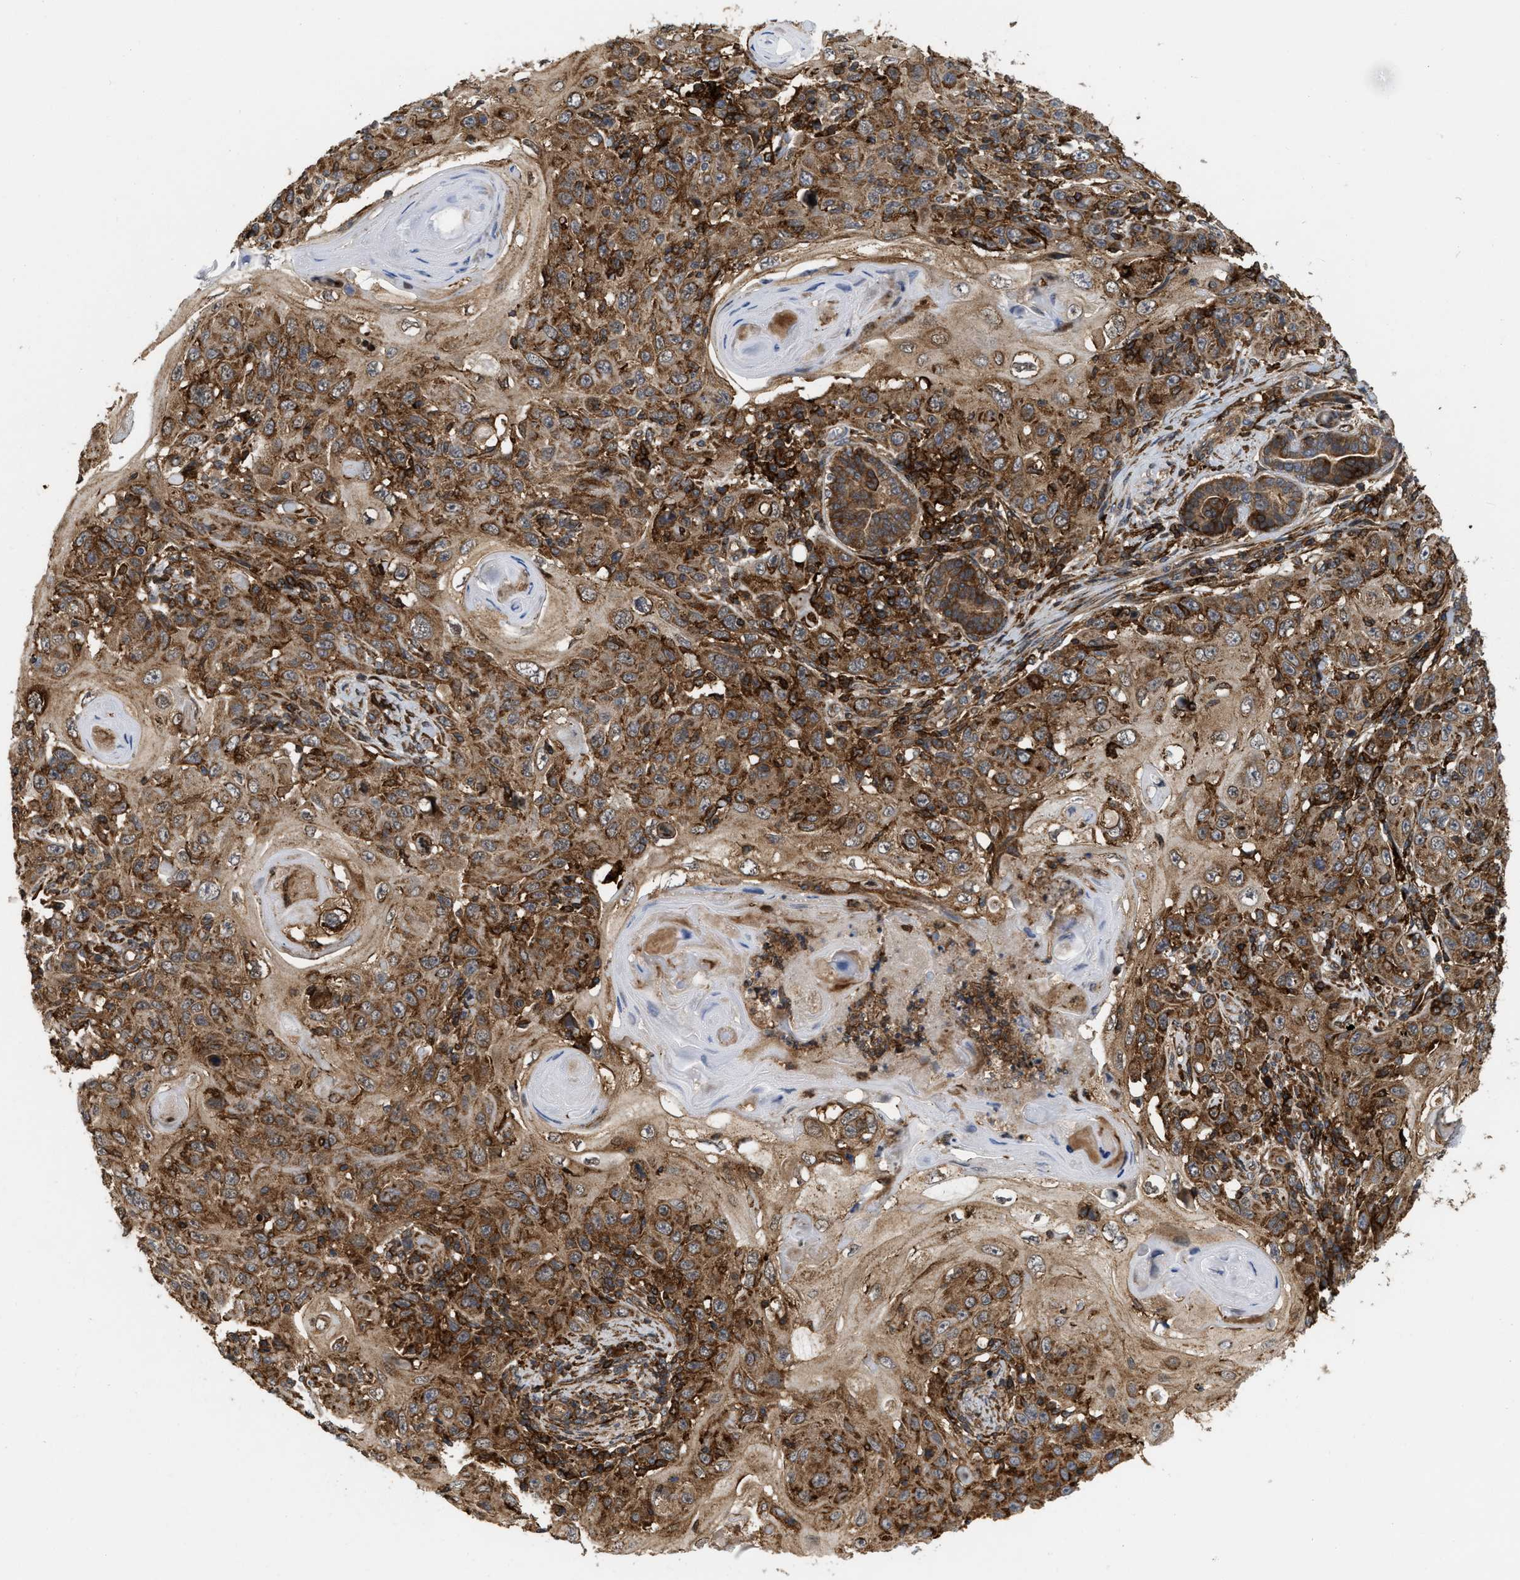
{"staining": {"intensity": "strong", "quantity": ">75%", "location": "cytoplasmic/membranous"}, "tissue": "skin cancer", "cell_type": "Tumor cells", "image_type": "cancer", "snomed": [{"axis": "morphology", "description": "Squamous cell carcinoma, NOS"}, {"axis": "topography", "description": "Skin"}], "caption": "Human skin cancer (squamous cell carcinoma) stained with a brown dye displays strong cytoplasmic/membranous positive expression in about >75% of tumor cells.", "gene": "IQCE", "patient": {"sex": "female", "age": 88}}